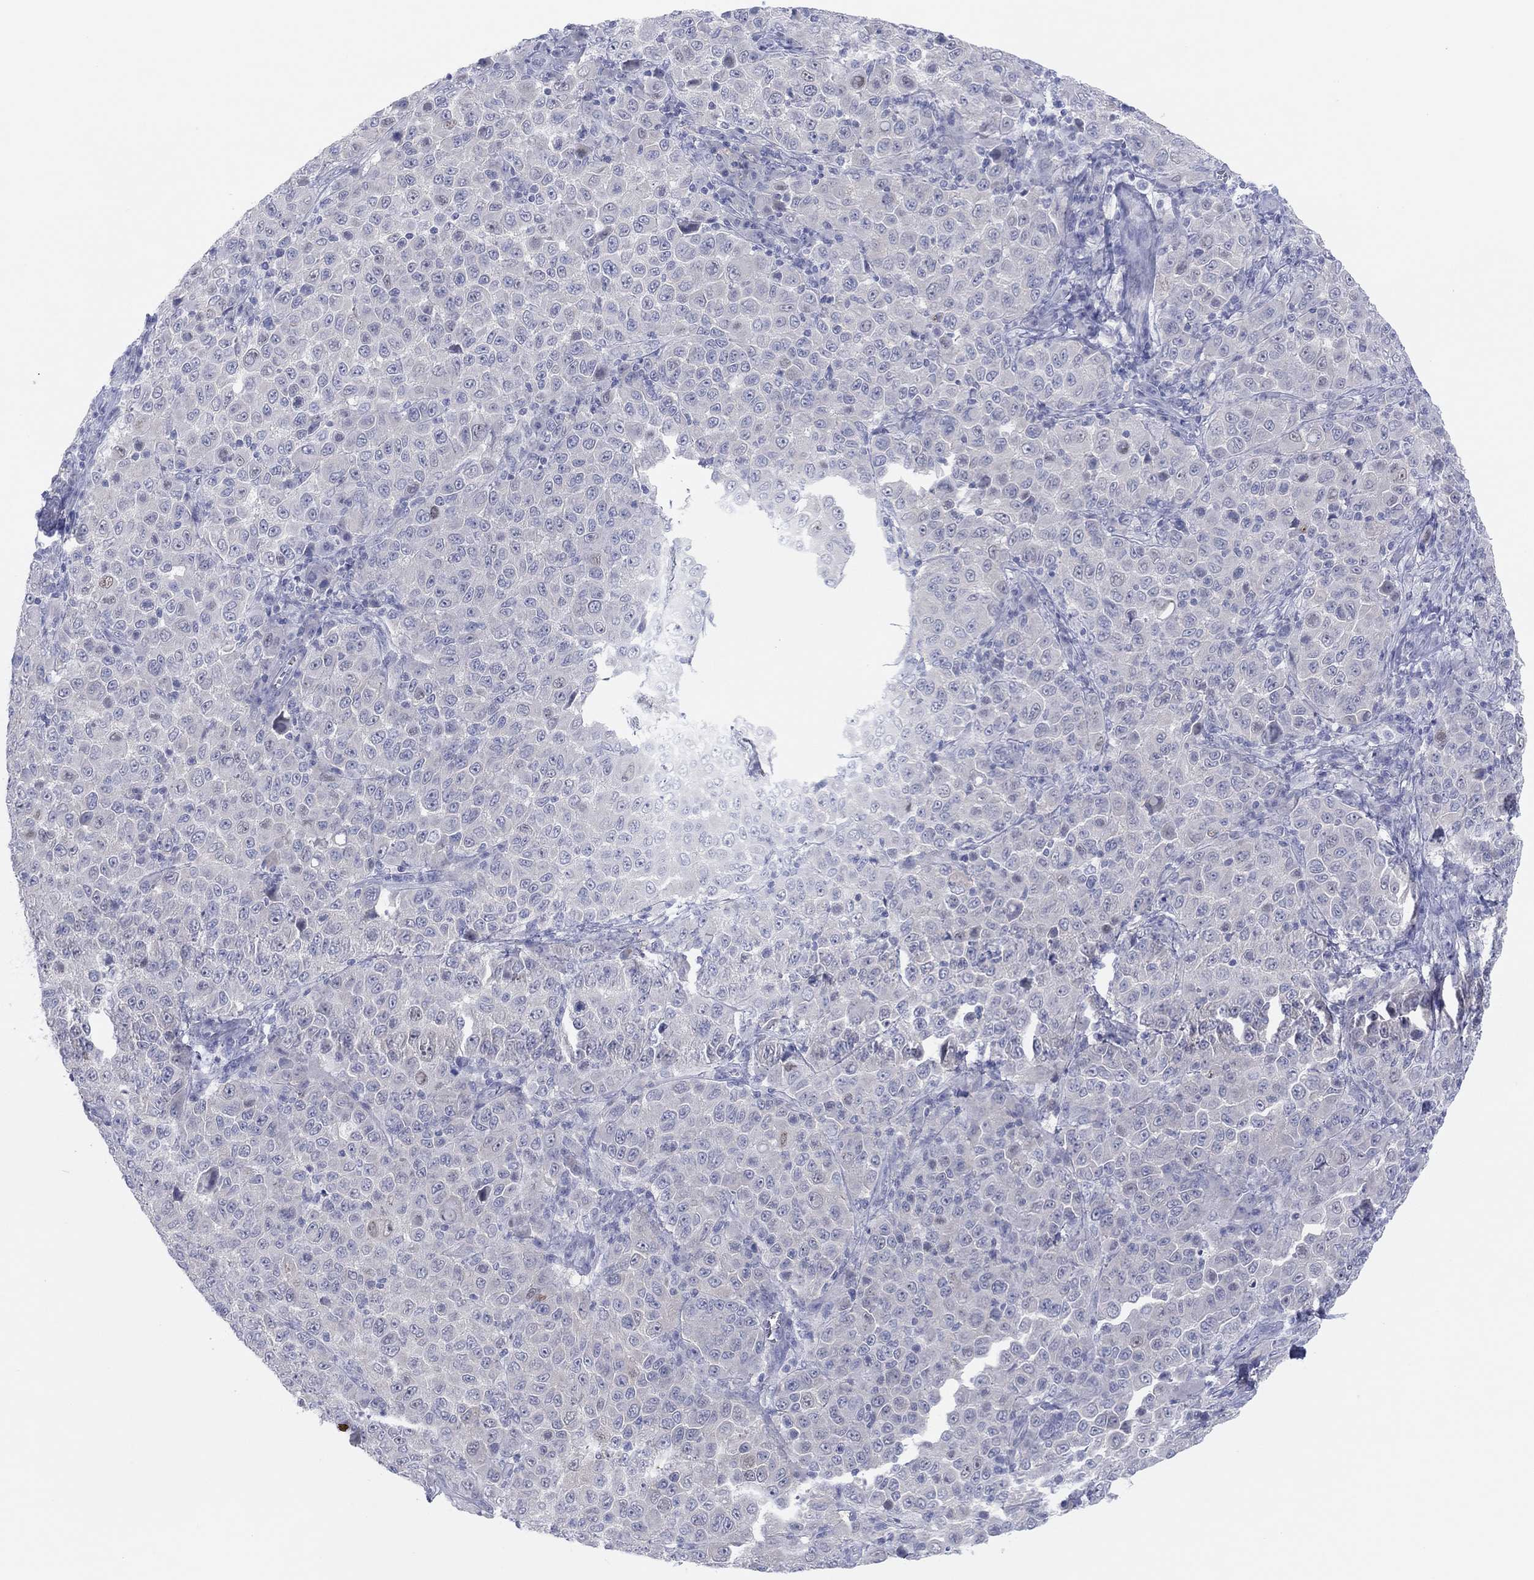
{"staining": {"intensity": "negative", "quantity": "none", "location": "none"}, "tissue": "melanoma", "cell_type": "Tumor cells", "image_type": "cancer", "snomed": [{"axis": "morphology", "description": "Malignant melanoma, NOS"}, {"axis": "topography", "description": "Skin"}], "caption": "Immunohistochemical staining of human malignant melanoma exhibits no significant expression in tumor cells.", "gene": "CPNE6", "patient": {"sex": "female", "age": 57}}